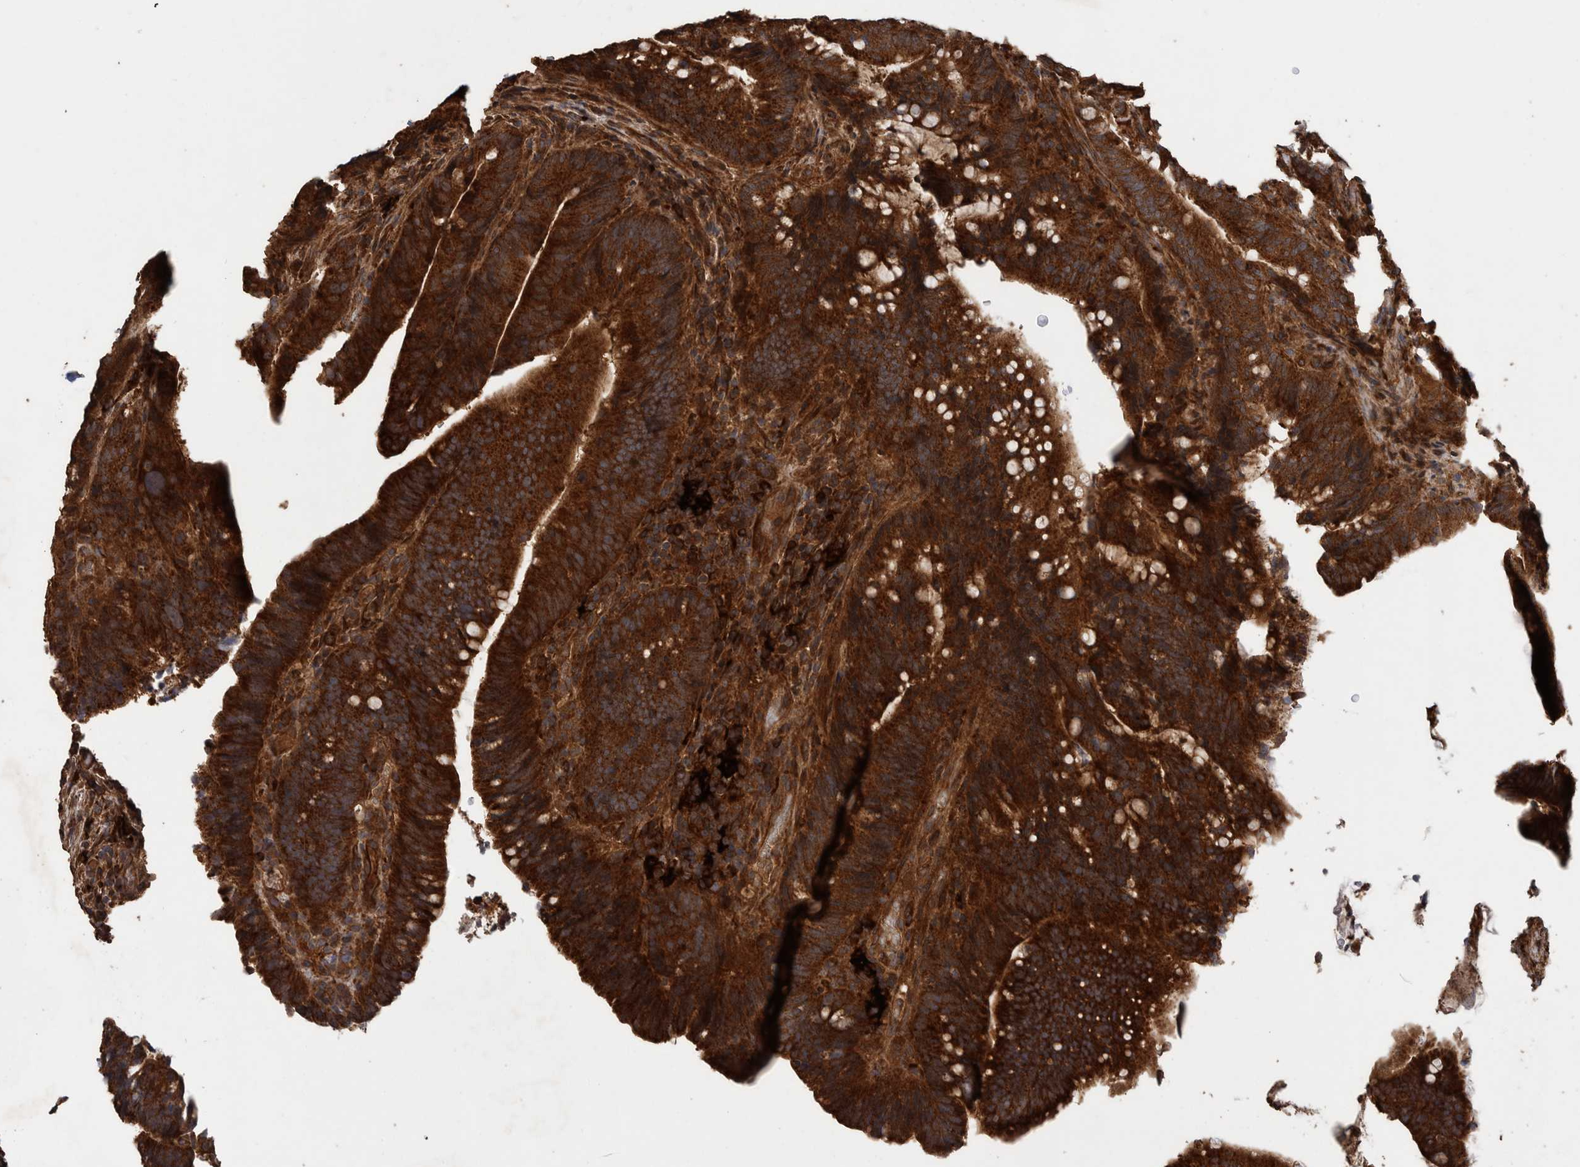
{"staining": {"intensity": "strong", "quantity": ">75%", "location": "cytoplasmic/membranous"}, "tissue": "colorectal cancer", "cell_type": "Tumor cells", "image_type": "cancer", "snomed": [{"axis": "morphology", "description": "Adenocarcinoma, NOS"}, {"axis": "topography", "description": "Colon"}], "caption": "Human colorectal adenocarcinoma stained for a protein (brown) displays strong cytoplasmic/membranous positive staining in approximately >75% of tumor cells.", "gene": "TRIM16", "patient": {"sex": "female", "age": 66}}